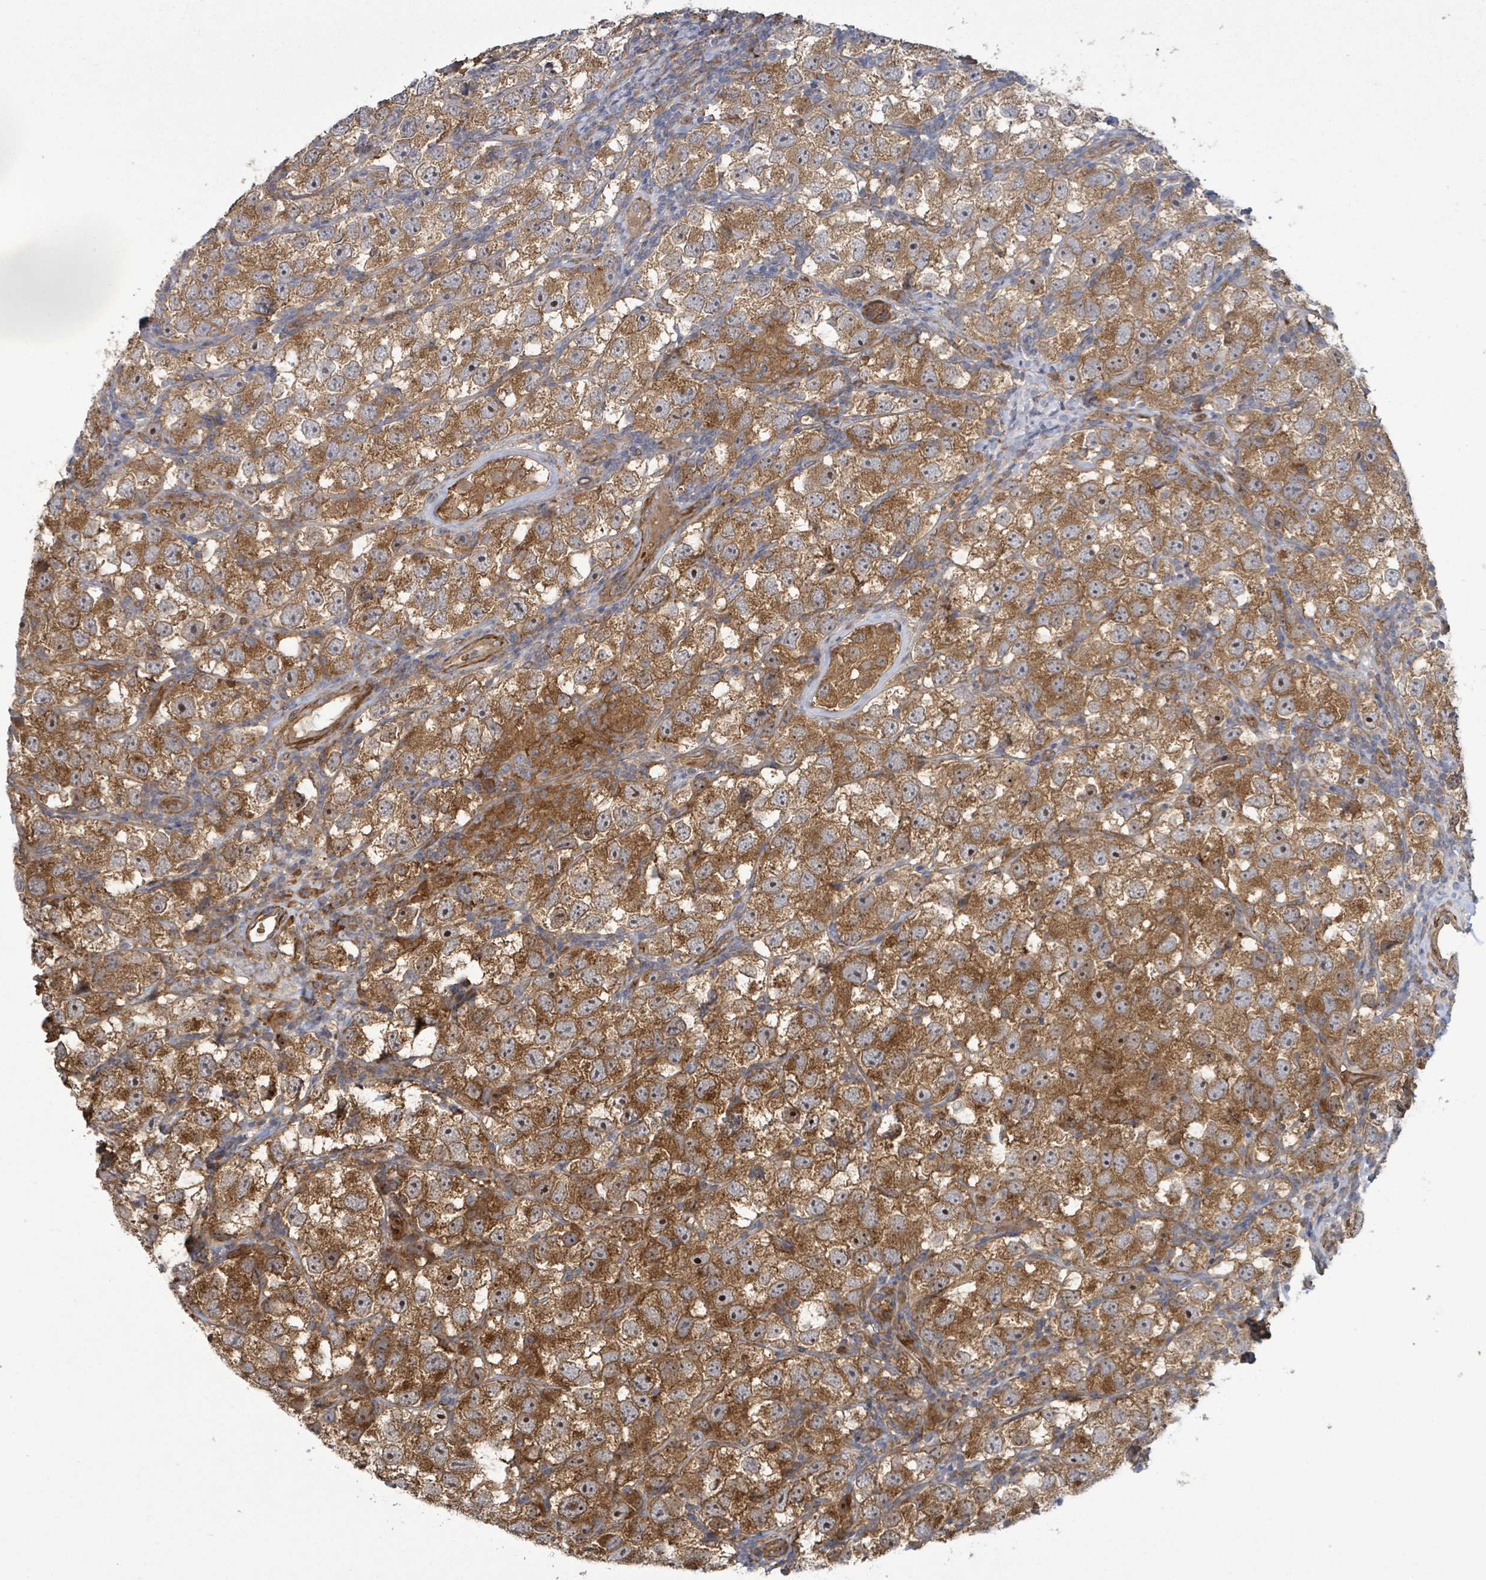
{"staining": {"intensity": "moderate", "quantity": ">75%", "location": "cytoplasmic/membranous,nuclear"}, "tissue": "testis cancer", "cell_type": "Tumor cells", "image_type": "cancer", "snomed": [{"axis": "morphology", "description": "Seminoma, NOS"}, {"axis": "topography", "description": "Testis"}], "caption": "DAB immunohistochemical staining of human seminoma (testis) demonstrates moderate cytoplasmic/membranous and nuclear protein staining in approximately >75% of tumor cells. (IHC, brightfield microscopy, high magnification).", "gene": "MAP3K6", "patient": {"sex": "male", "age": 26}}